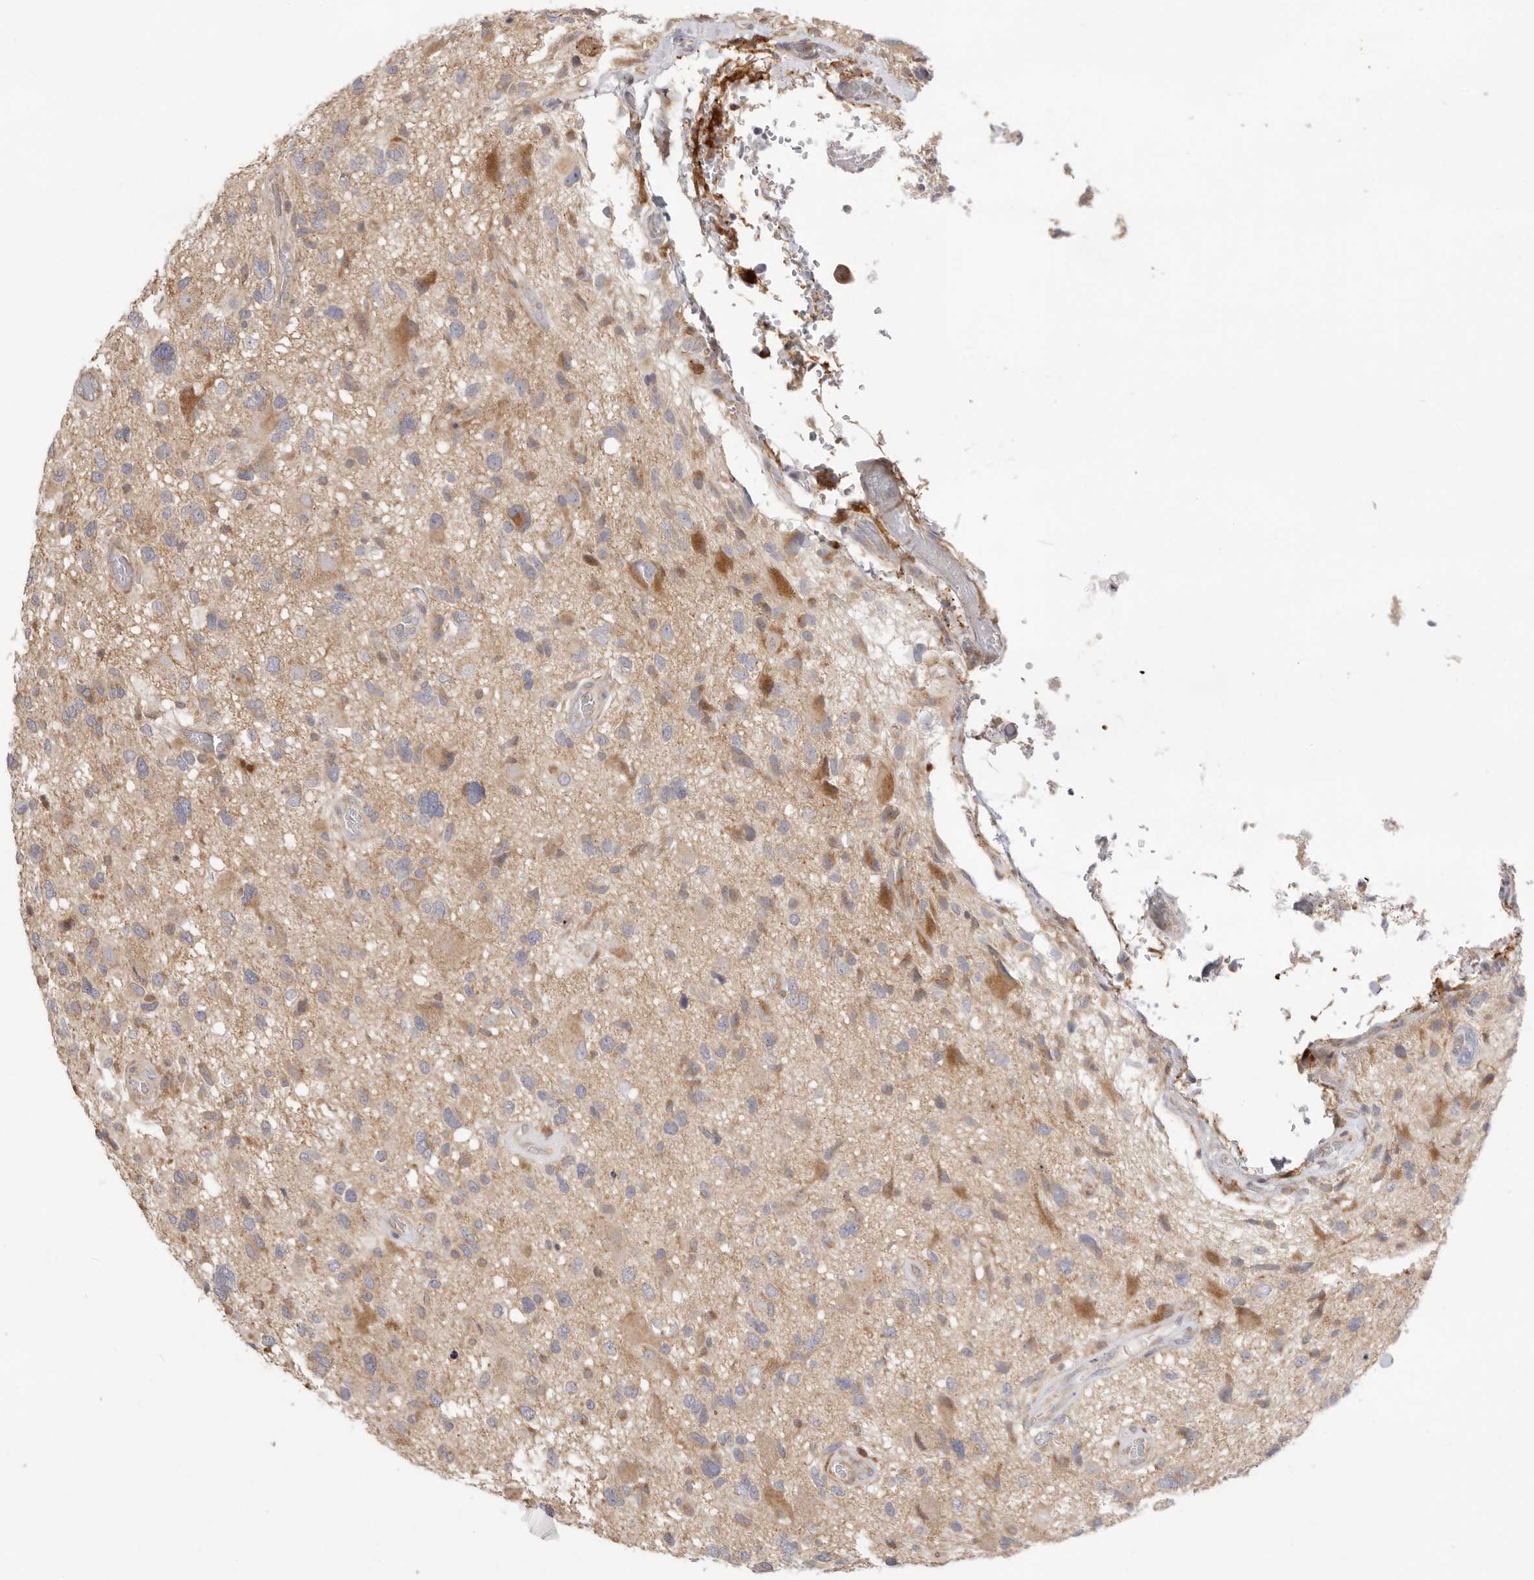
{"staining": {"intensity": "weak", "quantity": ">75%", "location": "cytoplasmic/membranous"}, "tissue": "glioma", "cell_type": "Tumor cells", "image_type": "cancer", "snomed": [{"axis": "morphology", "description": "Glioma, malignant, High grade"}, {"axis": "topography", "description": "Brain"}], "caption": "This is an image of IHC staining of malignant glioma (high-grade), which shows weak positivity in the cytoplasmic/membranous of tumor cells.", "gene": "USH1C", "patient": {"sex": "male", "age": 33}}